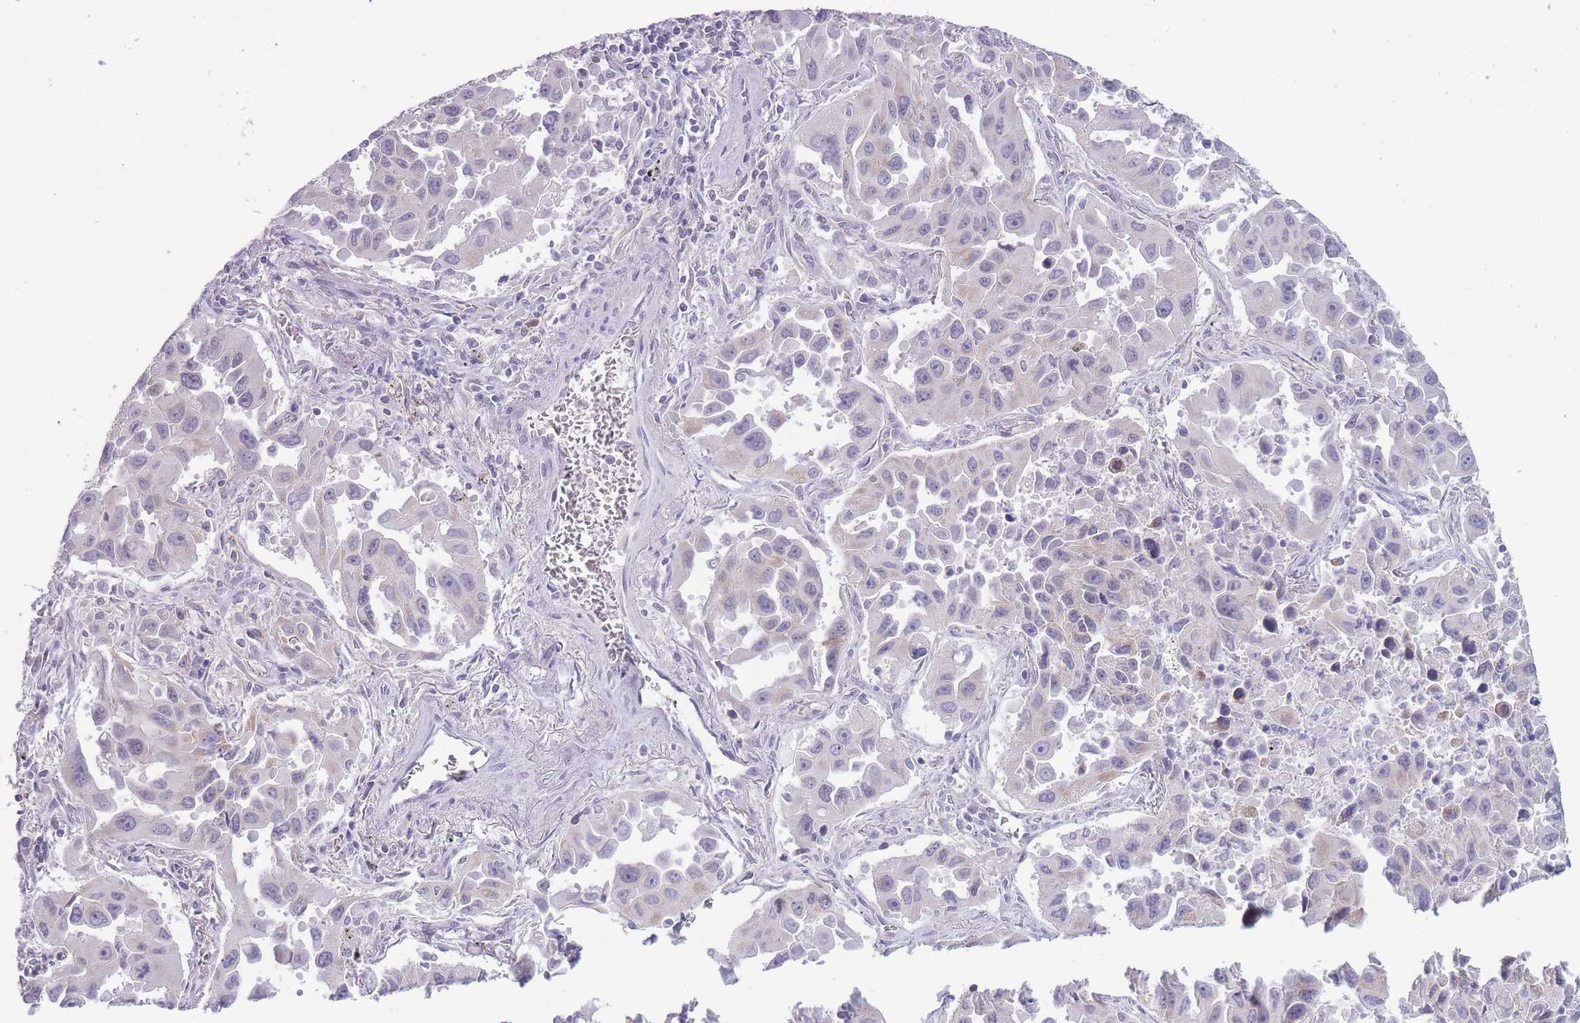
{"staining": {"intensity": "negative", "quantity": "none", "location": "none"}, "tissue": "lung cancer", "cell_type": "Tumor cells", "image_type": "cancer", "snomed": [{"axis": "morphology", "description": "Adenocarcinoma, NOS"}, {"axis": "topography", "description": "Lung"}], "caption": "This photomicrograph is of lung adenocarcinoma stained with immunohistochemistry (IHC) to label a protein in brown with the nuclei are counter-stained blue. There is no staining in tumor cells. The staining was performed using DAB (3,3'-diaminobenzidine) to visualize the protein expression in brown, while the nuclei were stained in blue with hematoxylin (Magnification: 20x).", "gene": "DCANP1", "patient": {"sex": "male", "age": 66}}